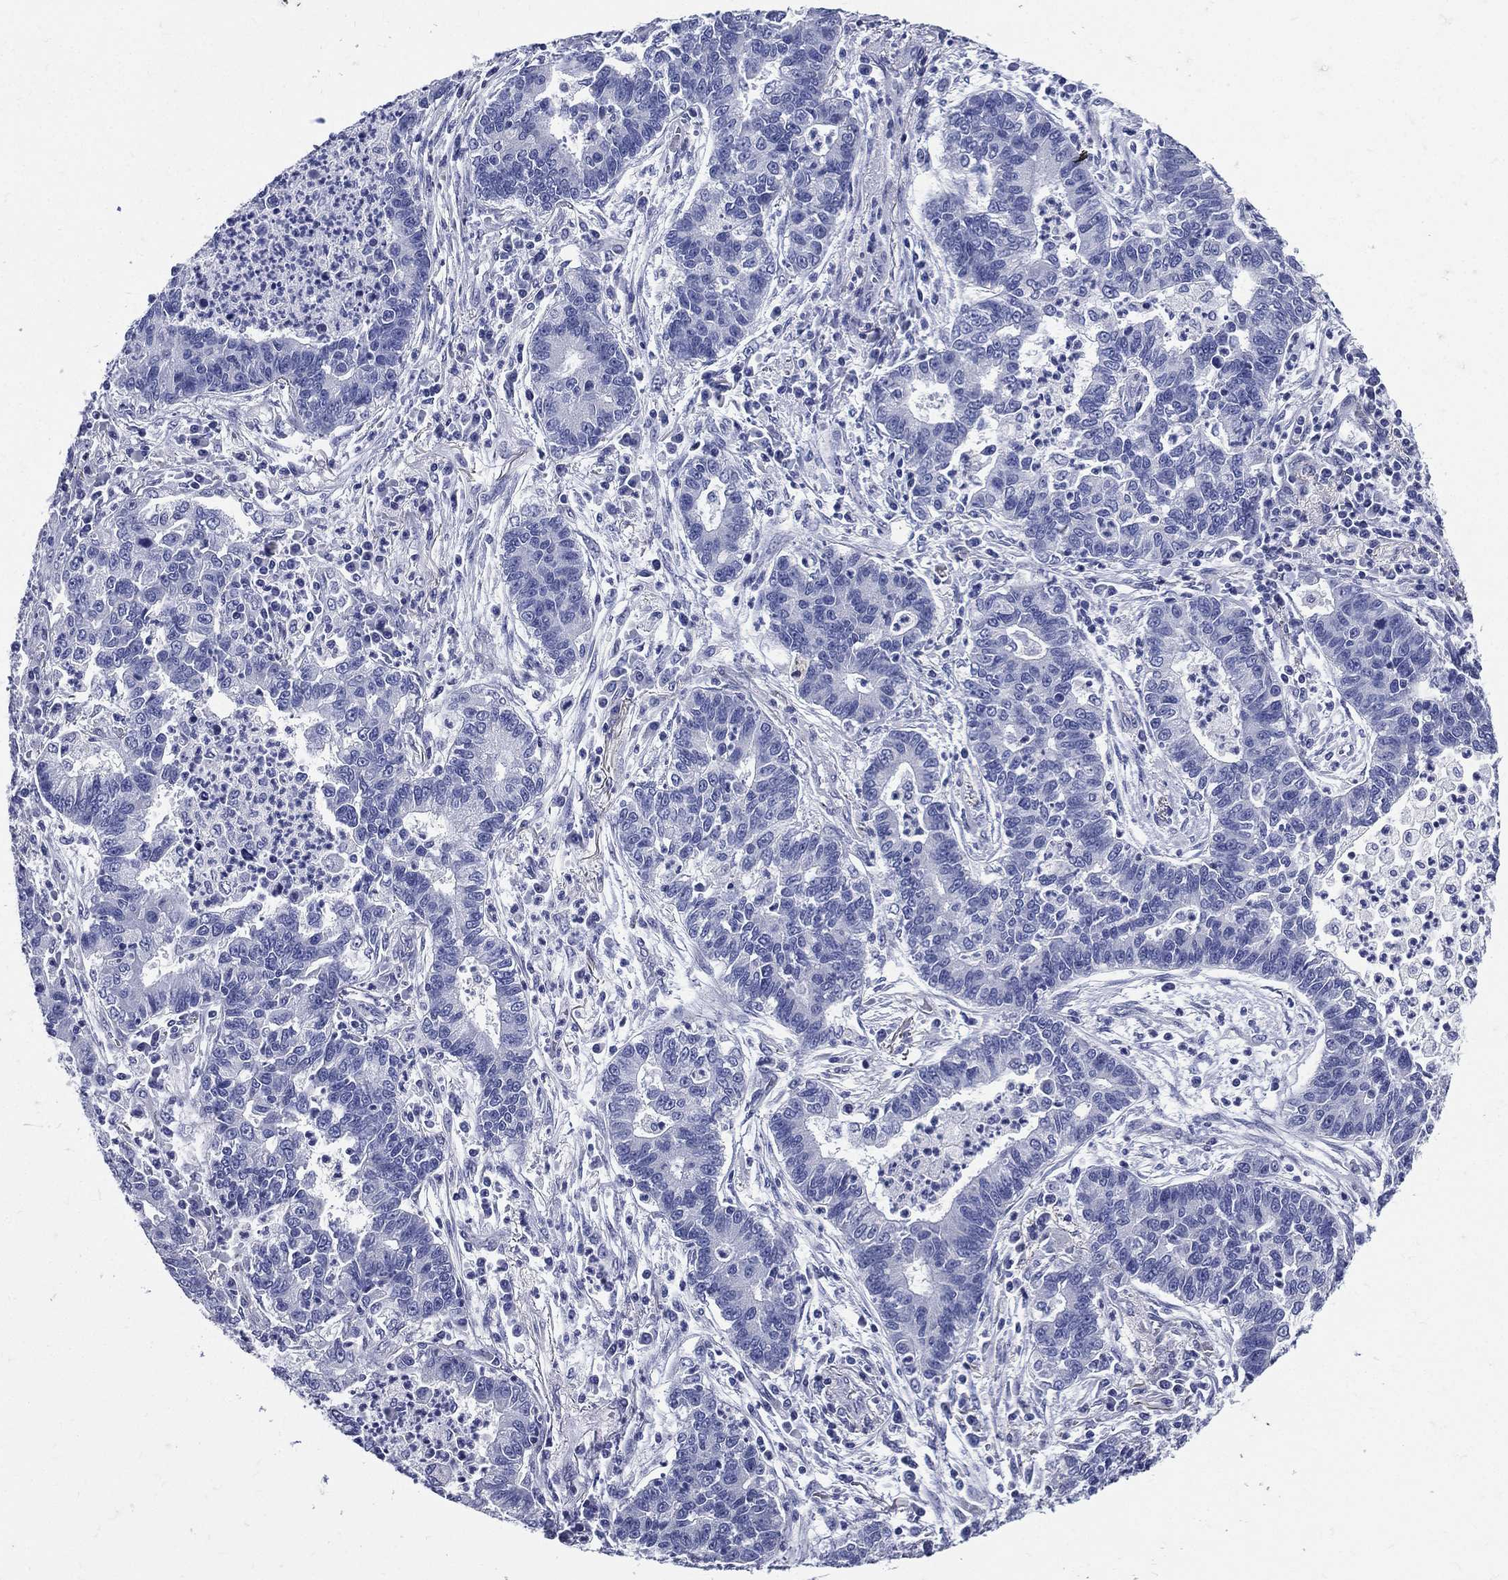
{"staining": {"intensity": "negative", "quantity": "none", "location": "none"}, "tissue": "lung cancer", "cell_type": "Tumor cells", "image_type": "cancer", "snomed": [{"axis": "morphology", "description": "Adenocarcinoma, NOS"}, {"axis": "topography", "description": "Lung"}], "caption": "This is an immunohistochemistry (IHC) image of adenocarcinoma (lung). There is no staining in tumor cells.", "gene": "DPYS", "patient": {"sex": "female", "age": 57}}